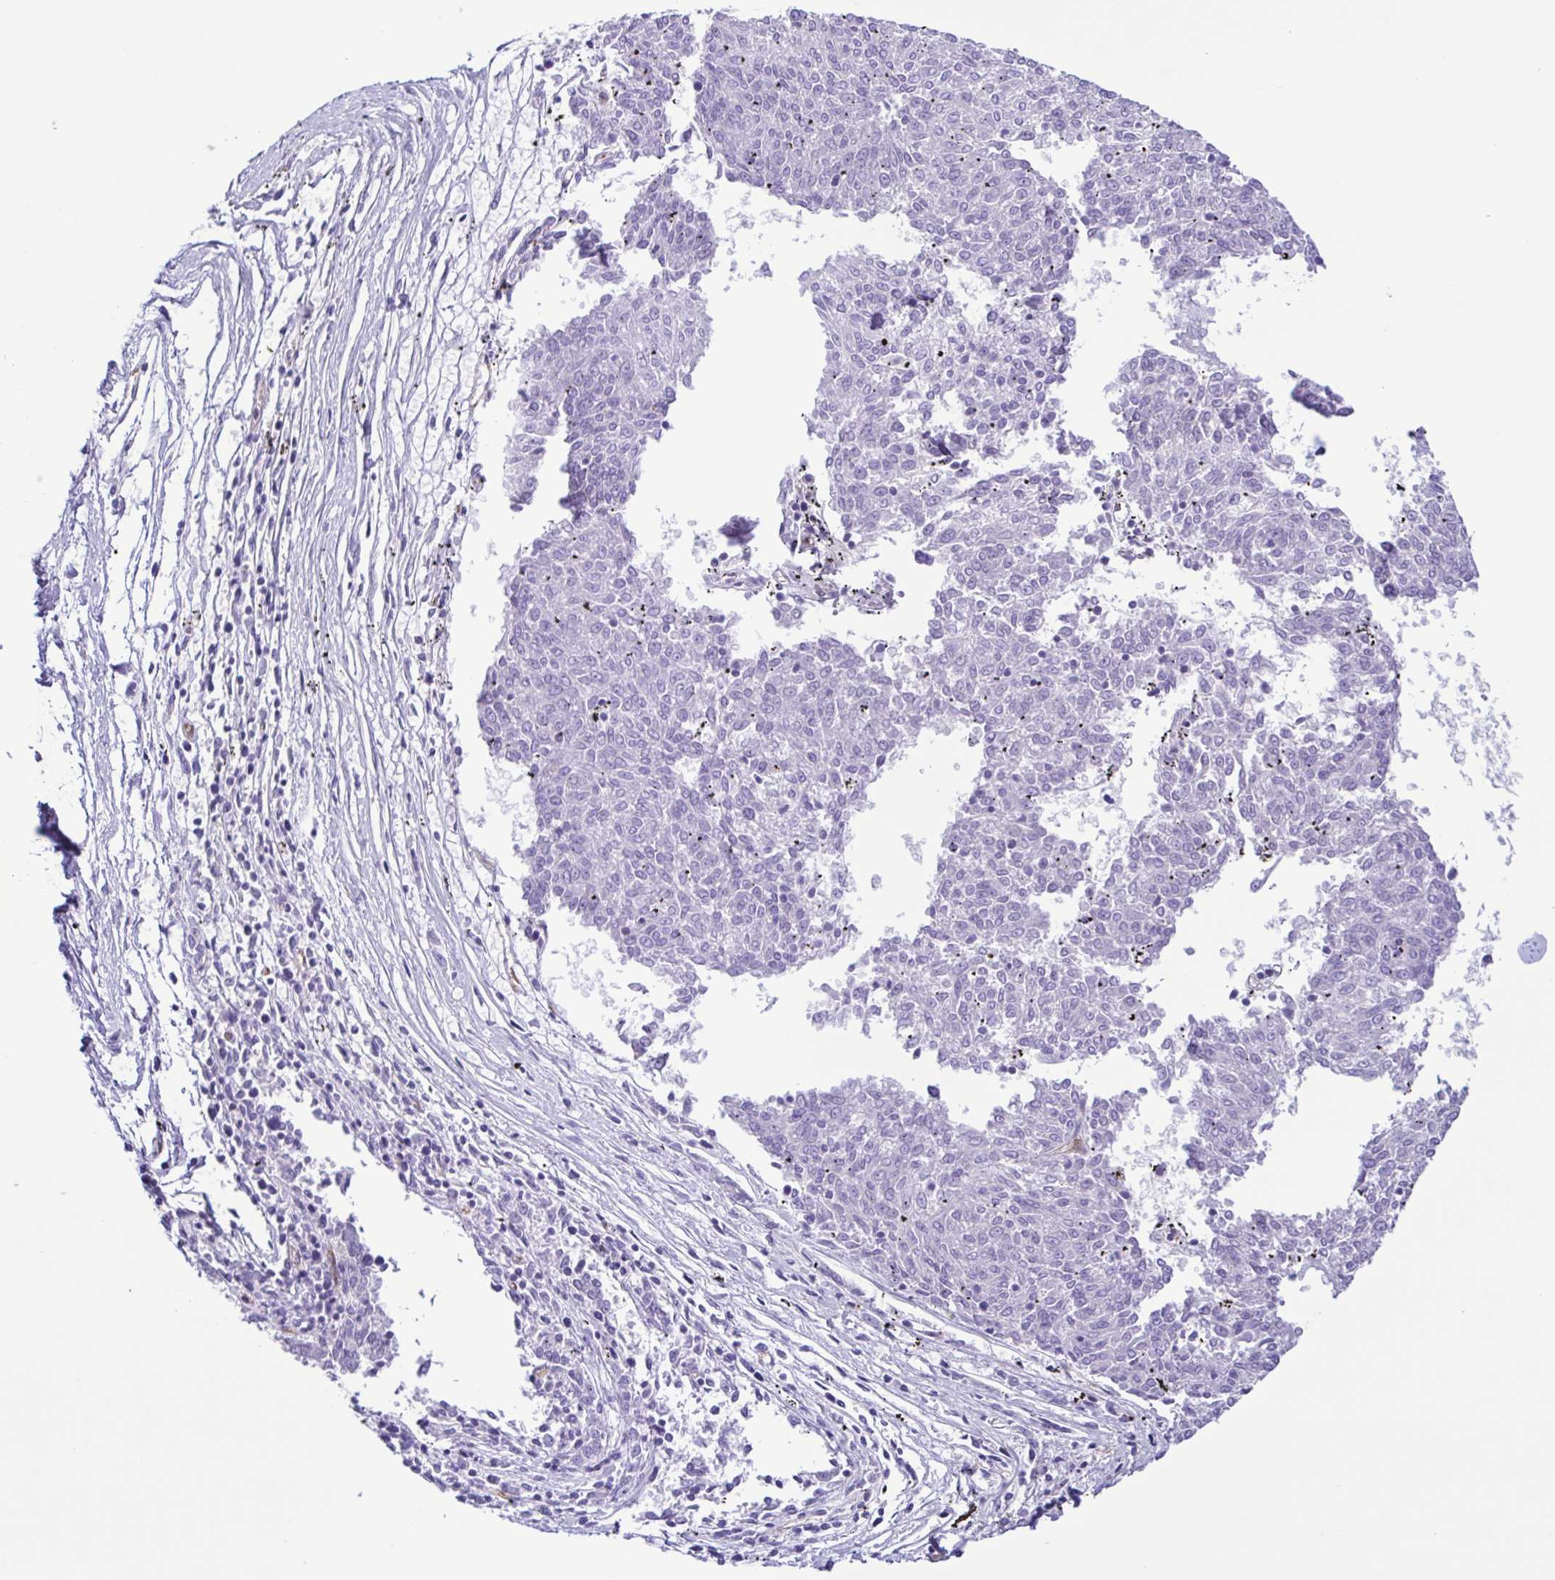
{"staining": {"intensity": "negative", "quantity": "none", "location": "none"}, "tissue": "melanoma", "cell_type": "Tumor cells", "image_type": "cancer", "snomed": [{"axis": "morphology", "description": "Malignant melanoma, NOS"}, {"axis": "topography", "description": "Skin"}], "caption": "A micrograph of malignant melanoma stained for a protein demonstrates no brown staining in tumor cells.", "gene": "FLT1", "patient": {"sex": "female", "age": 72}}